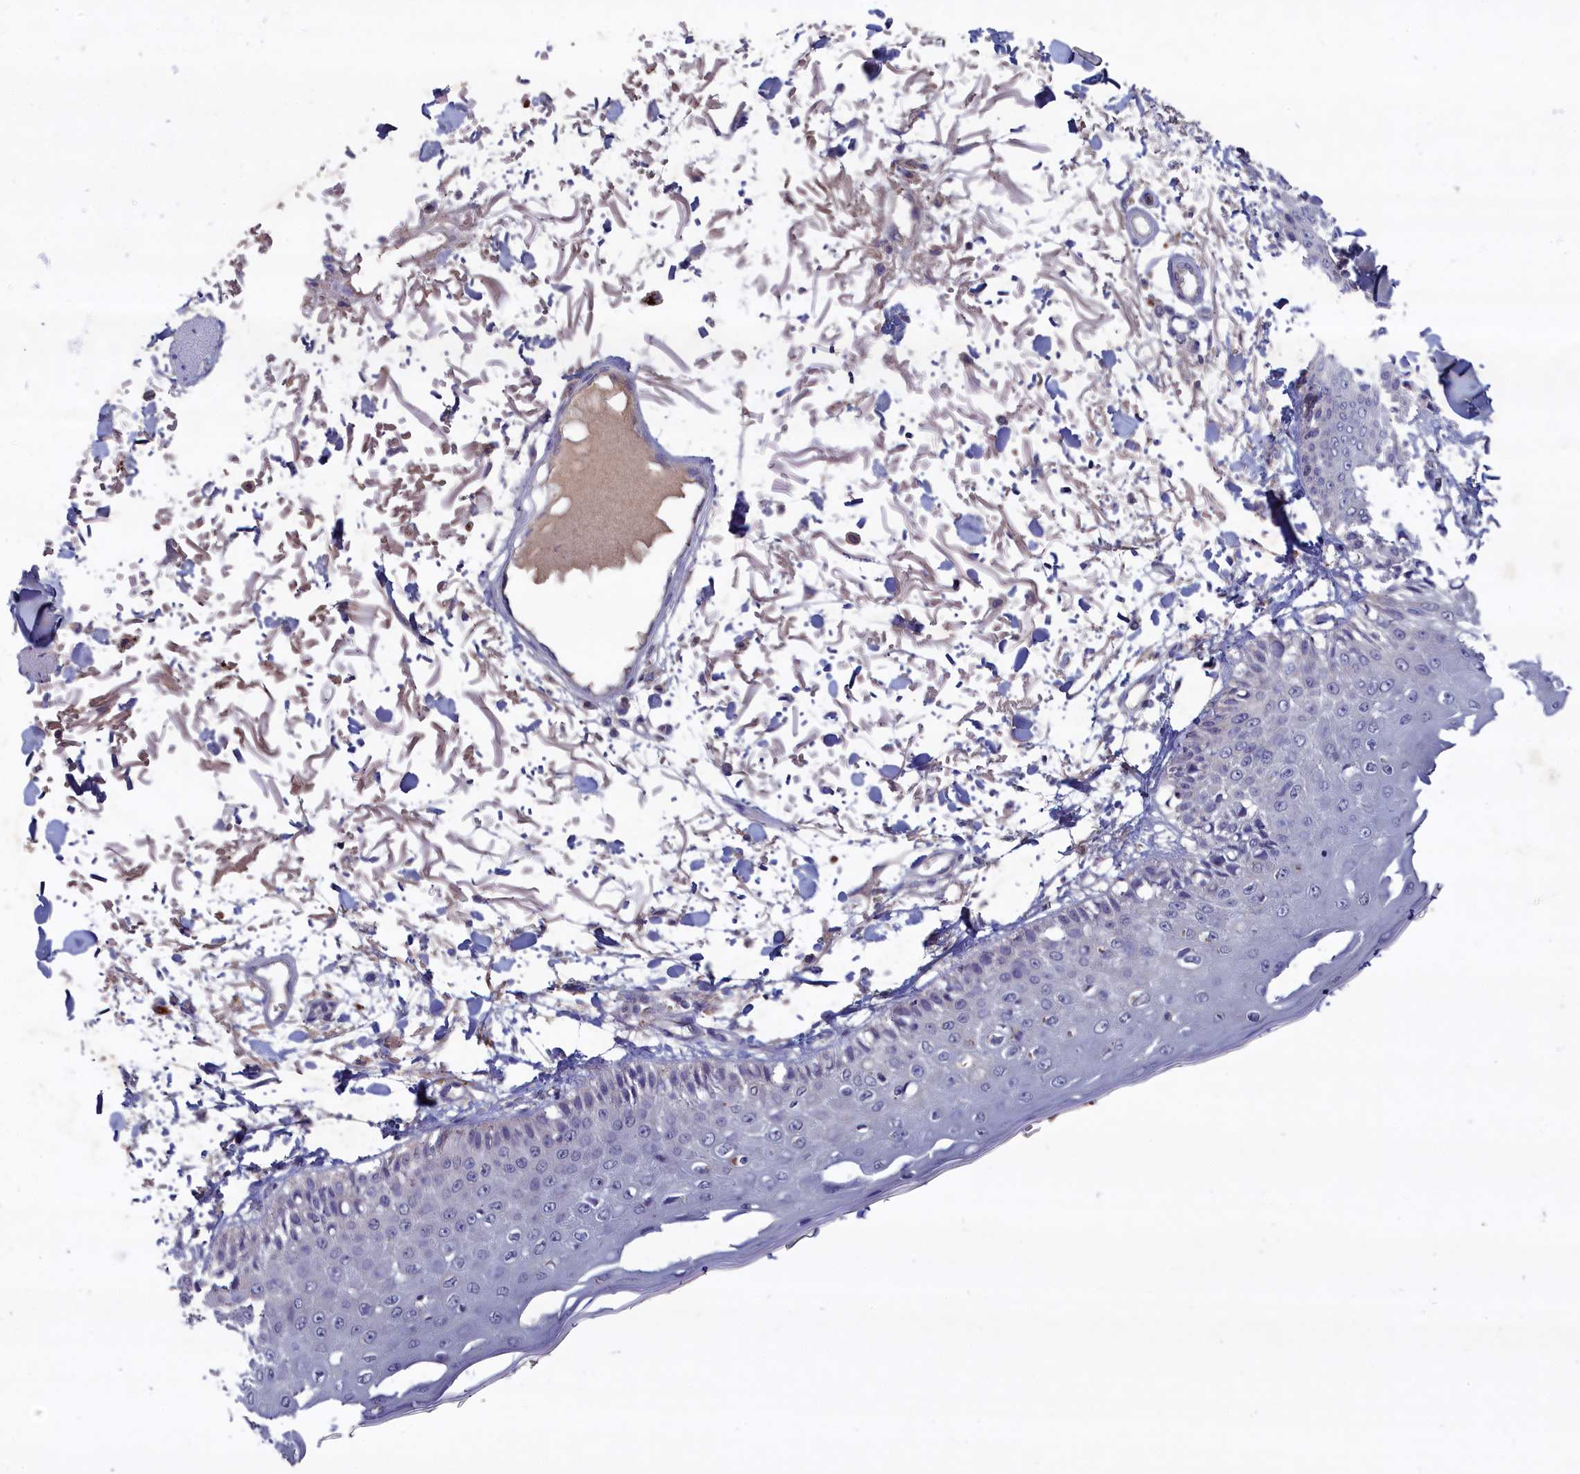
{"staining": {"intensity": "negative", "quantity": "none", "location": "none"}, "tissue": "skin", "cell_type": "Fibroblasts", "image_type": "normal", "snomed": [{"axis": "morphology", "description": "Normal tissue, NOS"}, {"axis": "morphology", "description": "Squamous cell carcinoma, NOS"}, {"axis": "topography", "description": "Skin"}, {"axis": "topography", "description": "Peripheral nerve tissue"}], "caption": "Immunohistochemical staining of unremarkable skin shows no significant staining in fibroblasts.", "gene": "CELF5", "patient": {"sex": "male", "age": 83}}